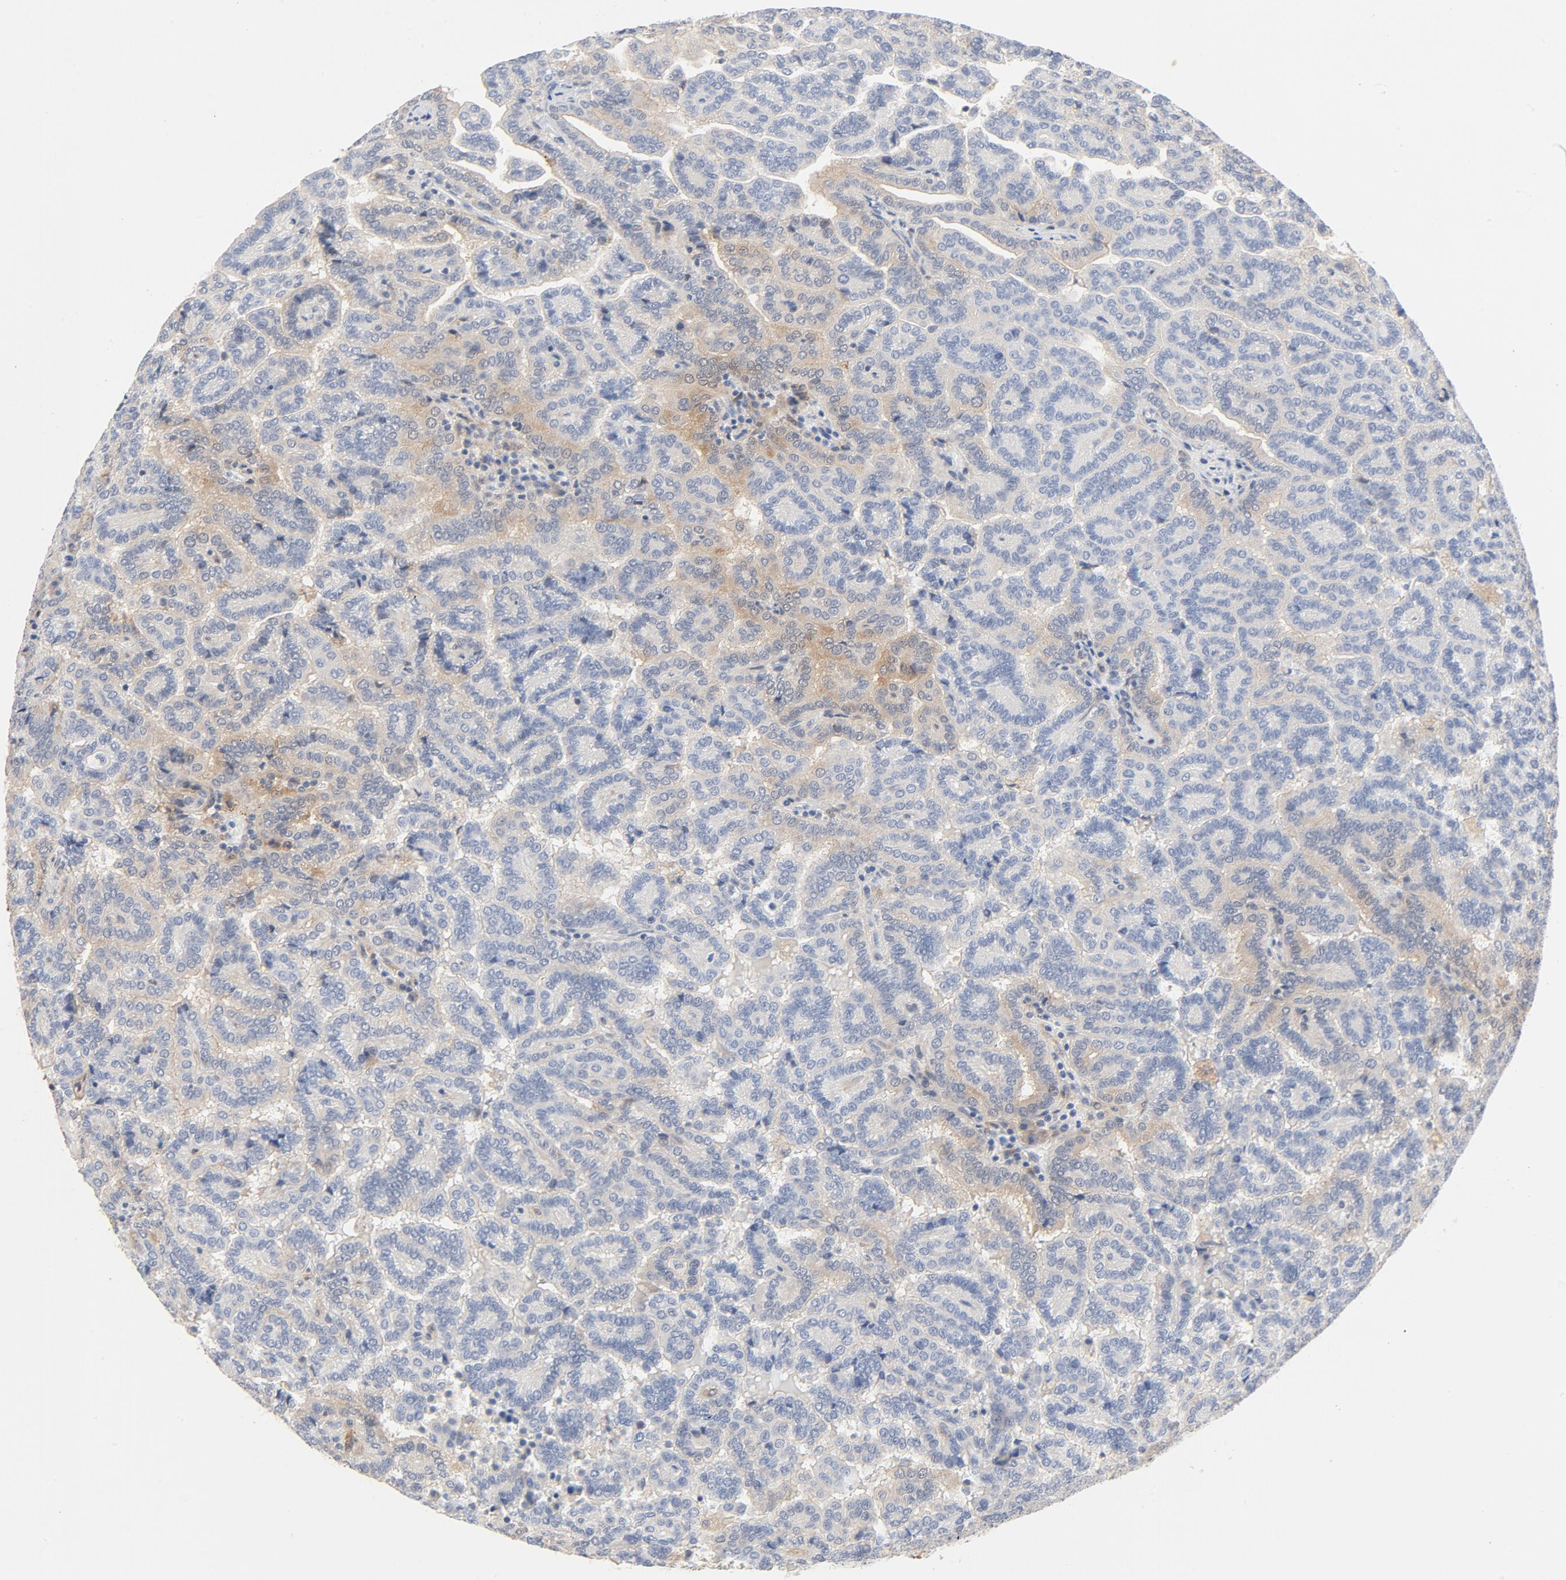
{"staining": {"intensity": "strong", "quantity": ">75%", "location": "cytoplasmic/membranous"}, "tissue": "renal cancer", "cell_type": "Tumor cells", "image_type": "cancer", "snomed": [{"axis": "morphology", "description": "Adenocarcinoma, NOS"}, {"axis": "topography", "description": "Kidney"}], "caption": "The micrograph exhibits a brown stain indicating the presence of a protein in the cytoplasmic/membranous of tumor cells in renal adenocarcinoma.", "gene": "STAT1", "patient": {"sex": "male", "age": 61}}